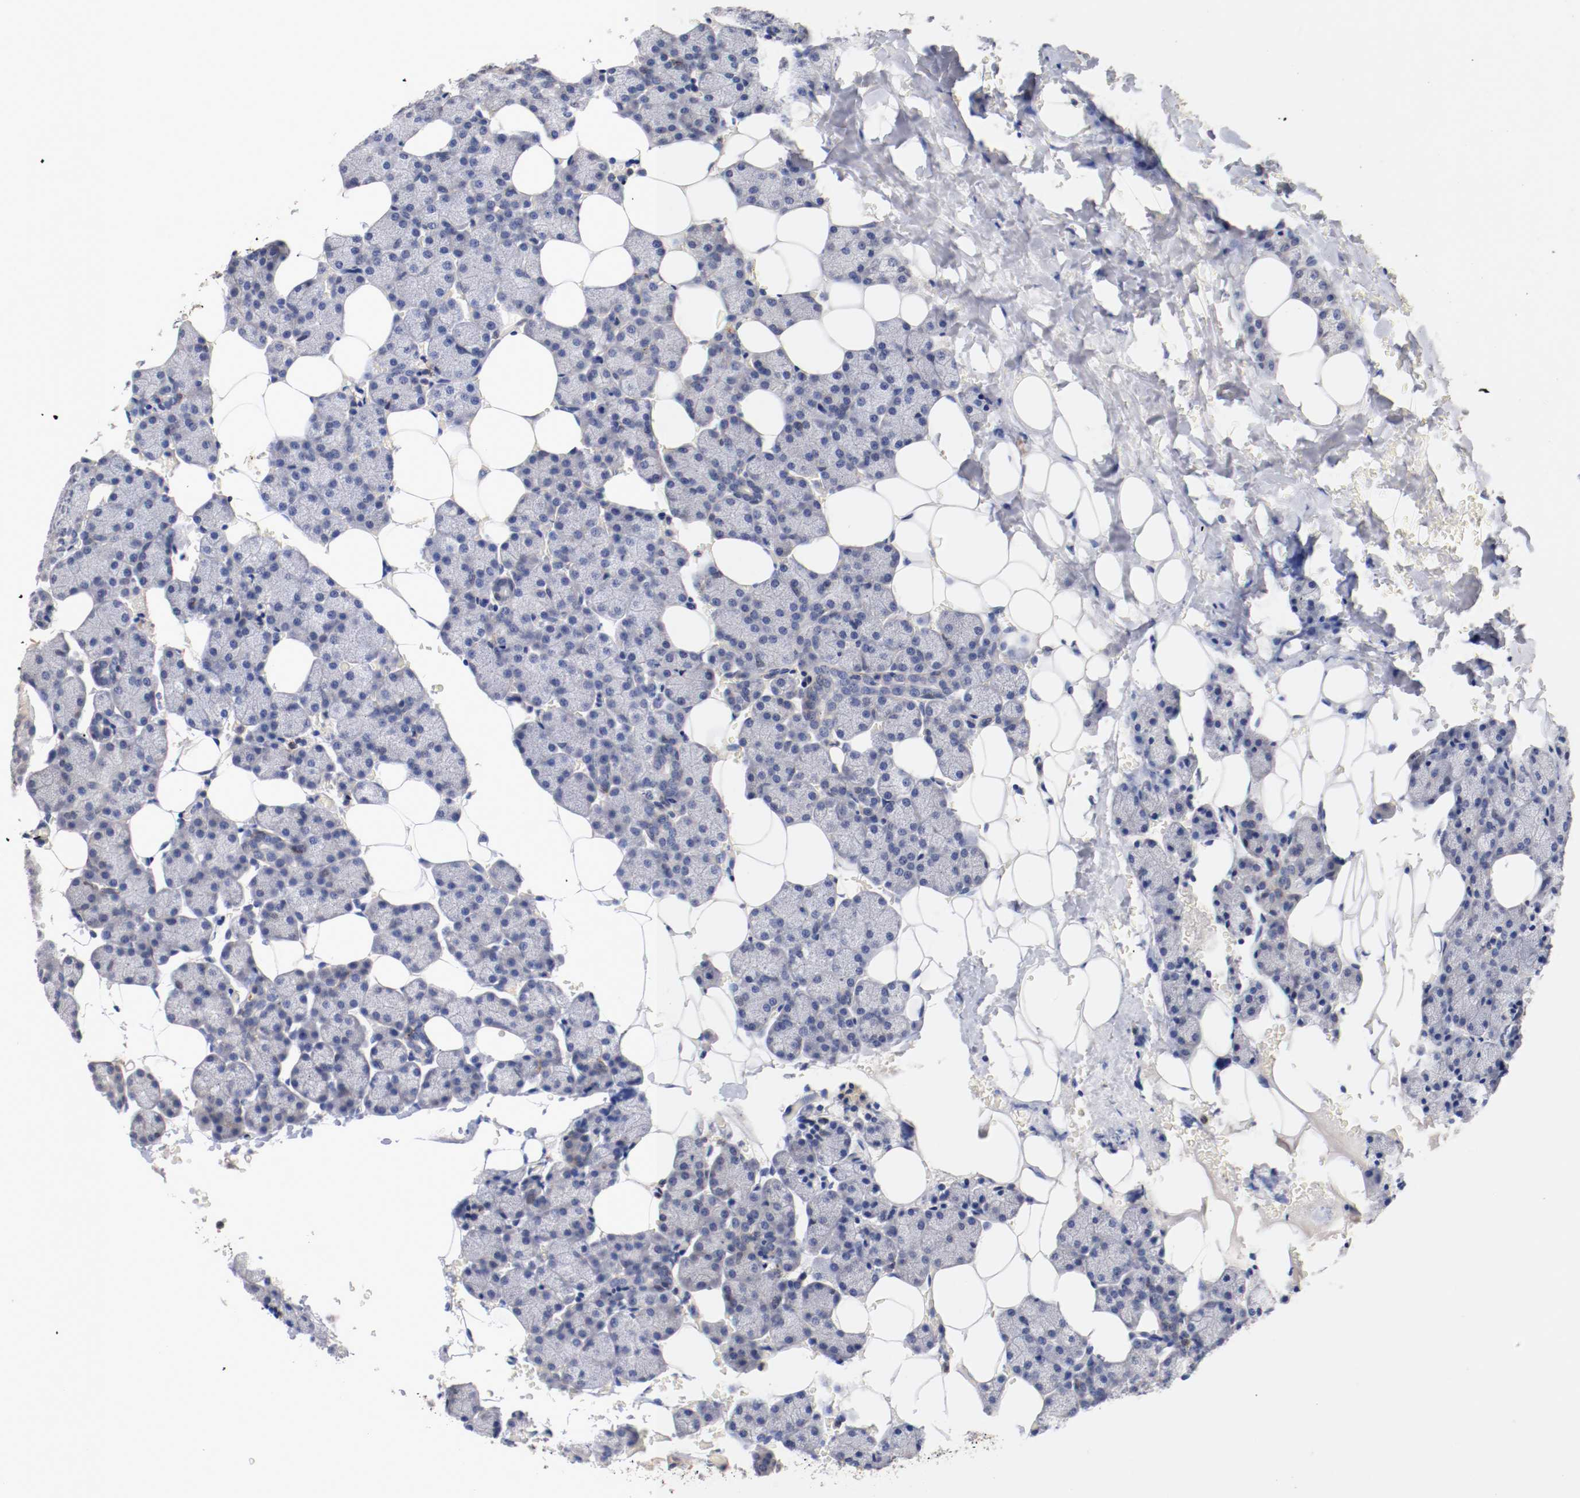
{"staining": {"intensity": "weak", "quantity": "<25%", "location": "cytoplasmic/membranous"}, "tissue": "salivary gland", "cell_type": "Glandular cells", "image_type": "normal", "snomed": [{"axis": "morphology", "description": "Normal tissue, NOS"}, {"axis": "topography", "description": "Lymph node"}, {"axis": "topography", "description": "Salivary gland"}], "caption": "Glandular cells are negative for brown protein staining in unremarkable salivary gland. The staining is performed using DAB (3,3'-diaminobenzidine) brown chromogen with nuclei counter-stained in using hematoxylin.", "gene": "SEMA5A", "patient": {"sex": "male", "age": 8}}